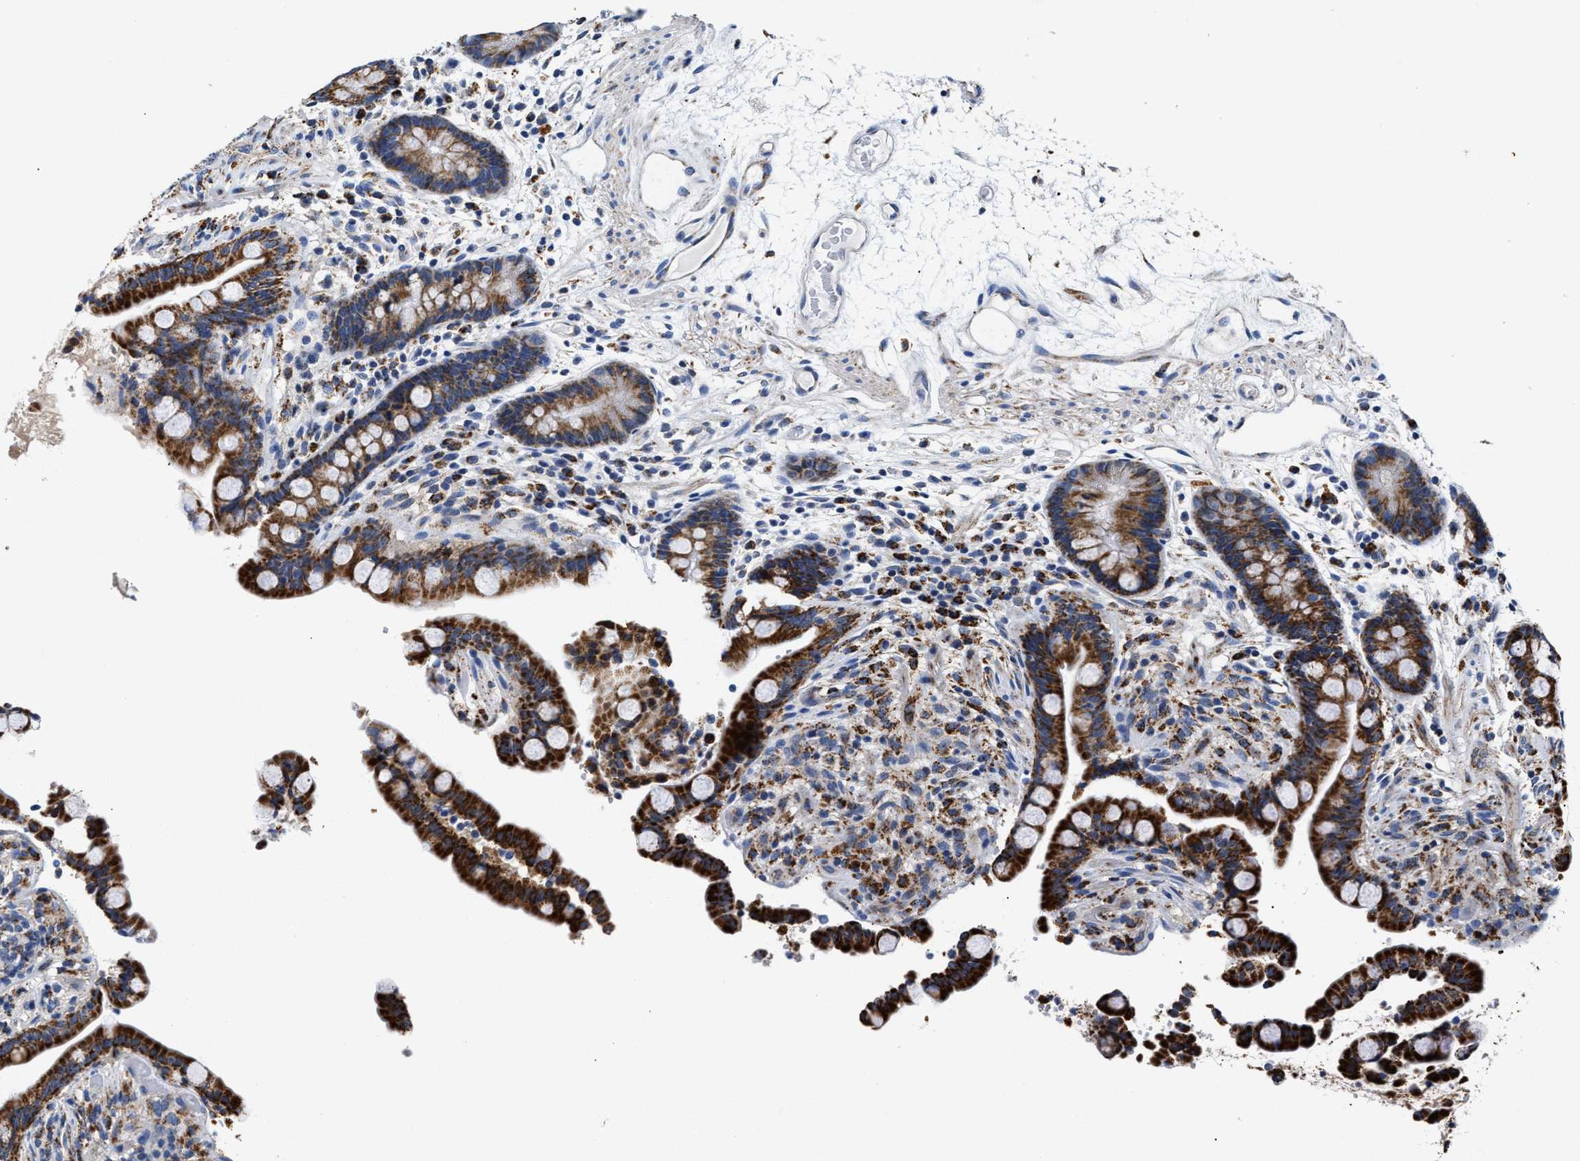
{"staining": {"intensity": "weak", "quantity": ">75%", "location": "cytoplasmic/membranous"}, "tissue": "colon", "cell_type": "Endothelial cells", "image_type": "normal", "snomed": [{"axis": "morphology", "description": "Normal tissue, NOS"}, {"axis": "topography", "description": "Colon"}], "caption": "Protein staining of benign colon displays weak cytoplasmic/membranous positivity in about >75% of endothelial cells. The protein of interest is stained brown, and the nuclei are stained in blue (DAB (3,3'-diaminobenzidine) IHC with brightfield microscopy, high magnification).", "gene": "ACADVL", "patient": {"sex": "male", "age": 73}}